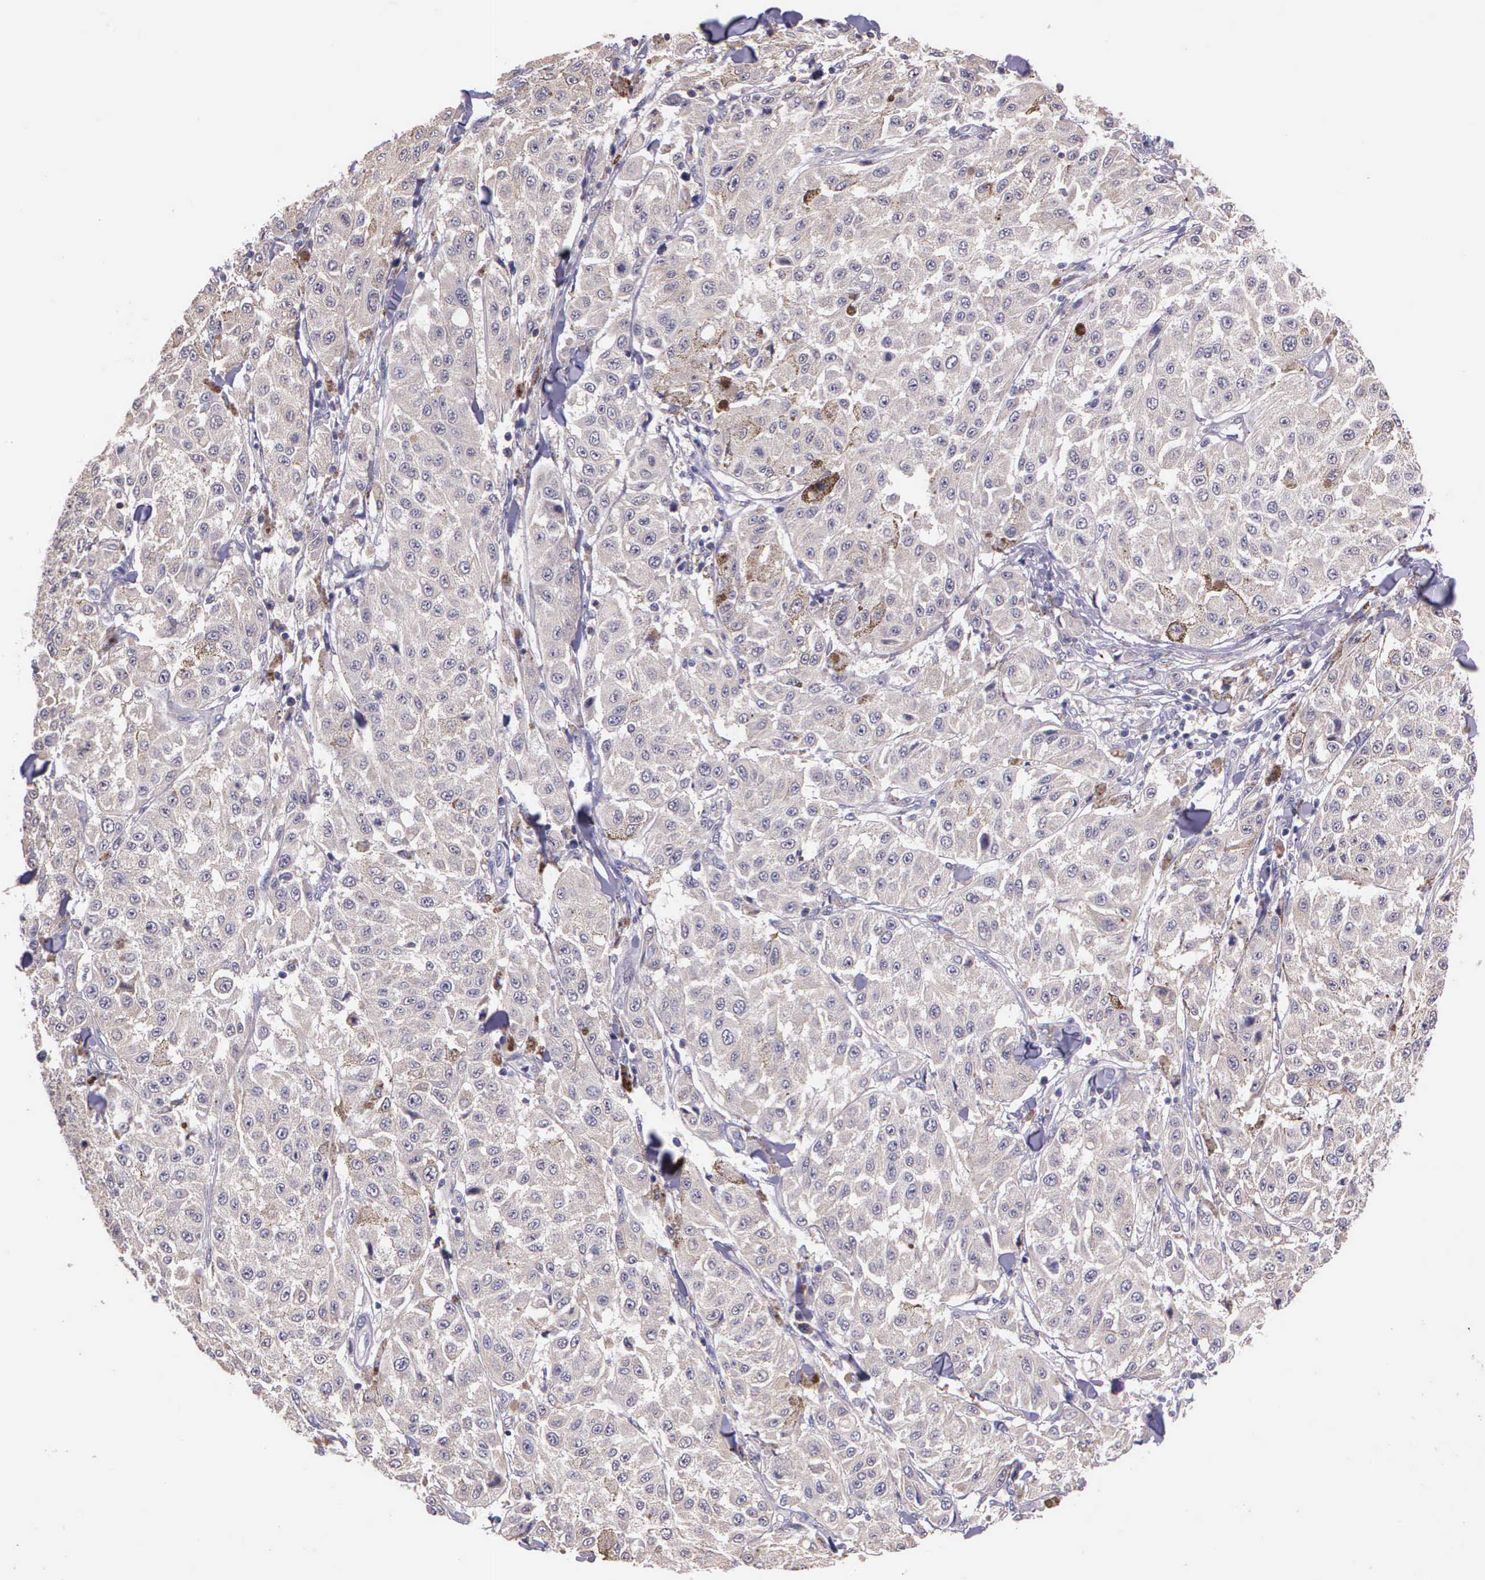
{"staining": {"intensity": "negative", "quantity": "none", "location": "none"}, "tissue": "melanoma", "cell_type": "Tumor cells", "image_type": "cancer", "snomed": [{"axis": "morphology", "description": "Malignant melanoma, NOS"}, {"axis": "topography", "description": "Skin"}], "caption": "The photomicrograph reveals no staining of tumor cells in malignant melanoma.", "gene": "IGBP1", "patient": {"sex": "female", "age": 64}}